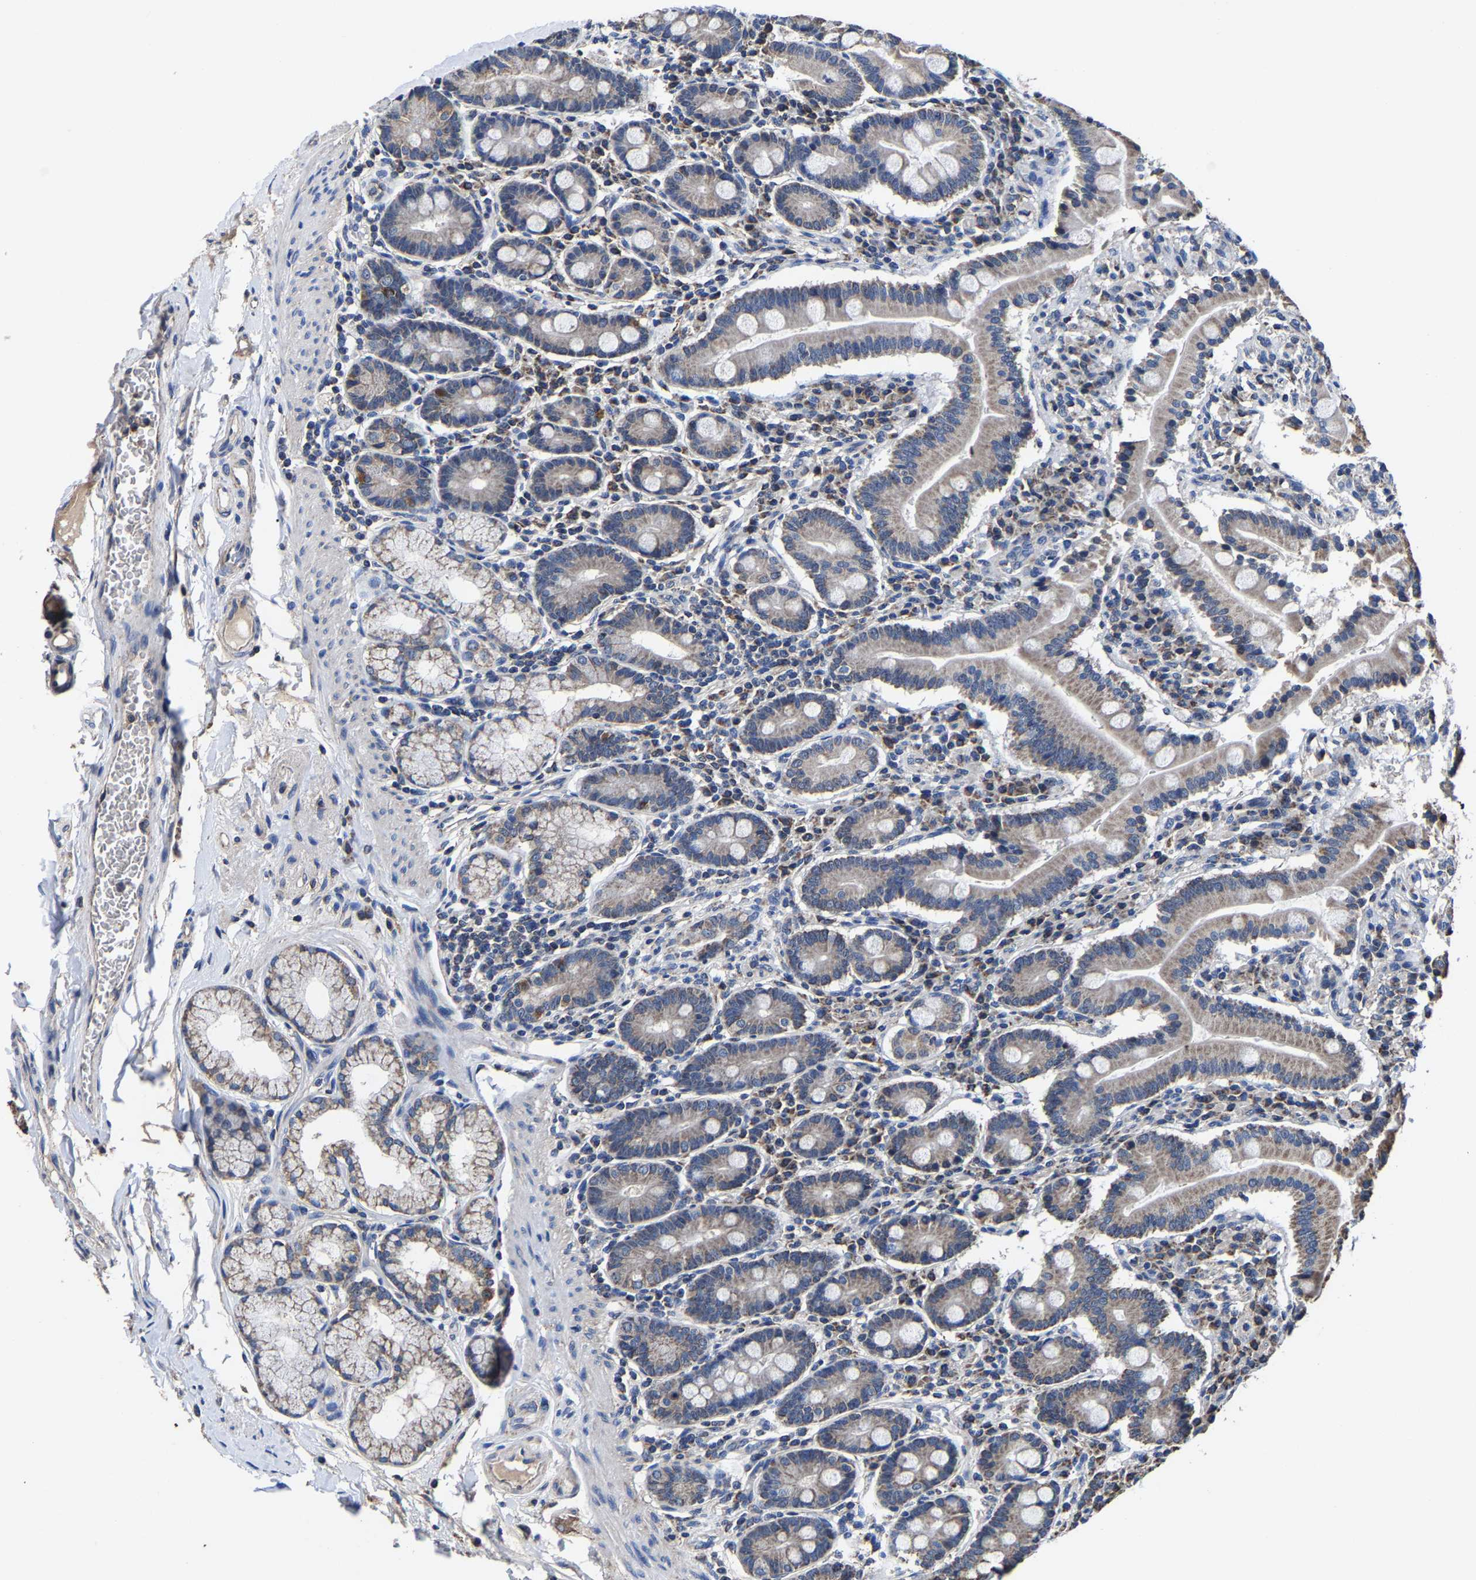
{"staining": {"intensity": "weak", "quantity": ">75%", "location": "cytoplasmic/membranous"}, "tissue": "duodenum", "cell_type": "Glandular cells", "image_type": "normal", "snomed": [{"axis": "morphology", "description": "Normal tissue, NOS"}, {"axis": "topography", "description": "Duodenum"}], "caption": "IHC of normal duodenum displays low levels of weak cytoplasmic/membranous staining in approximately >75% of glandular cells.", "gene": "ZCCHC7", "patient": {"sex": "male", "age": 50}}